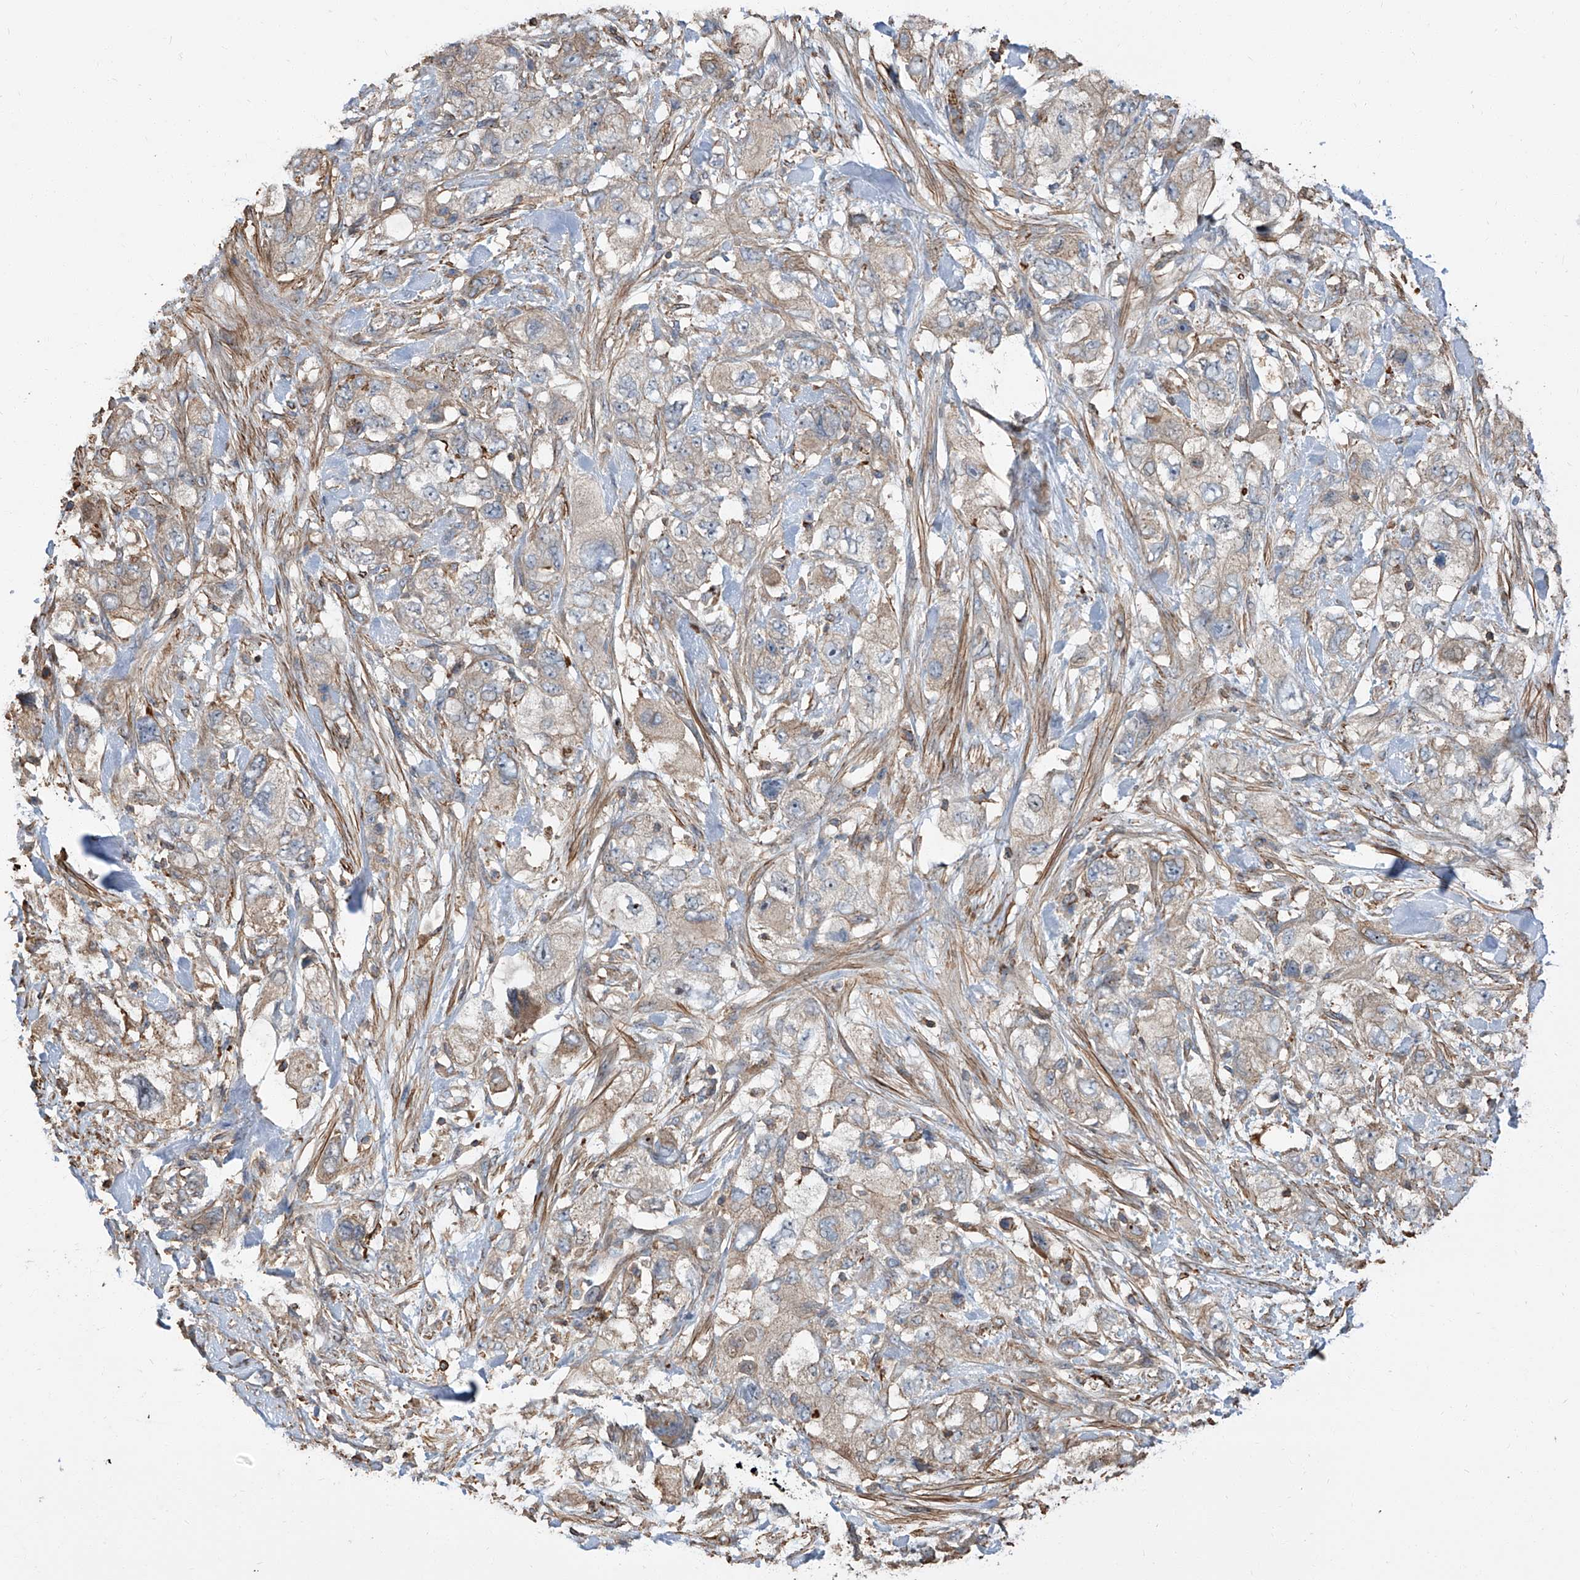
{"staining": {"intensity": "weak", "quantity": "<25%", "location": "cytoplasmic/membranous"}, "tissue": "pancreatic cancer", "cell_type": "Tumor cells", "image_type": "cancer", "snomed": [{"axis": "morphology", "description": "Adenocarcinoma, NOS"}, {"axis": "topography", "description": "Pancreas"}], "caption": "Photomicrograph shows no protein staining in tumor cells of pancreatic cancer tissue. (DAB (3,3'-diaminobenzidine) IHC, high magnification).", "gene": "PIEZO2", "patient": {"sex": "female", "age": 73}}